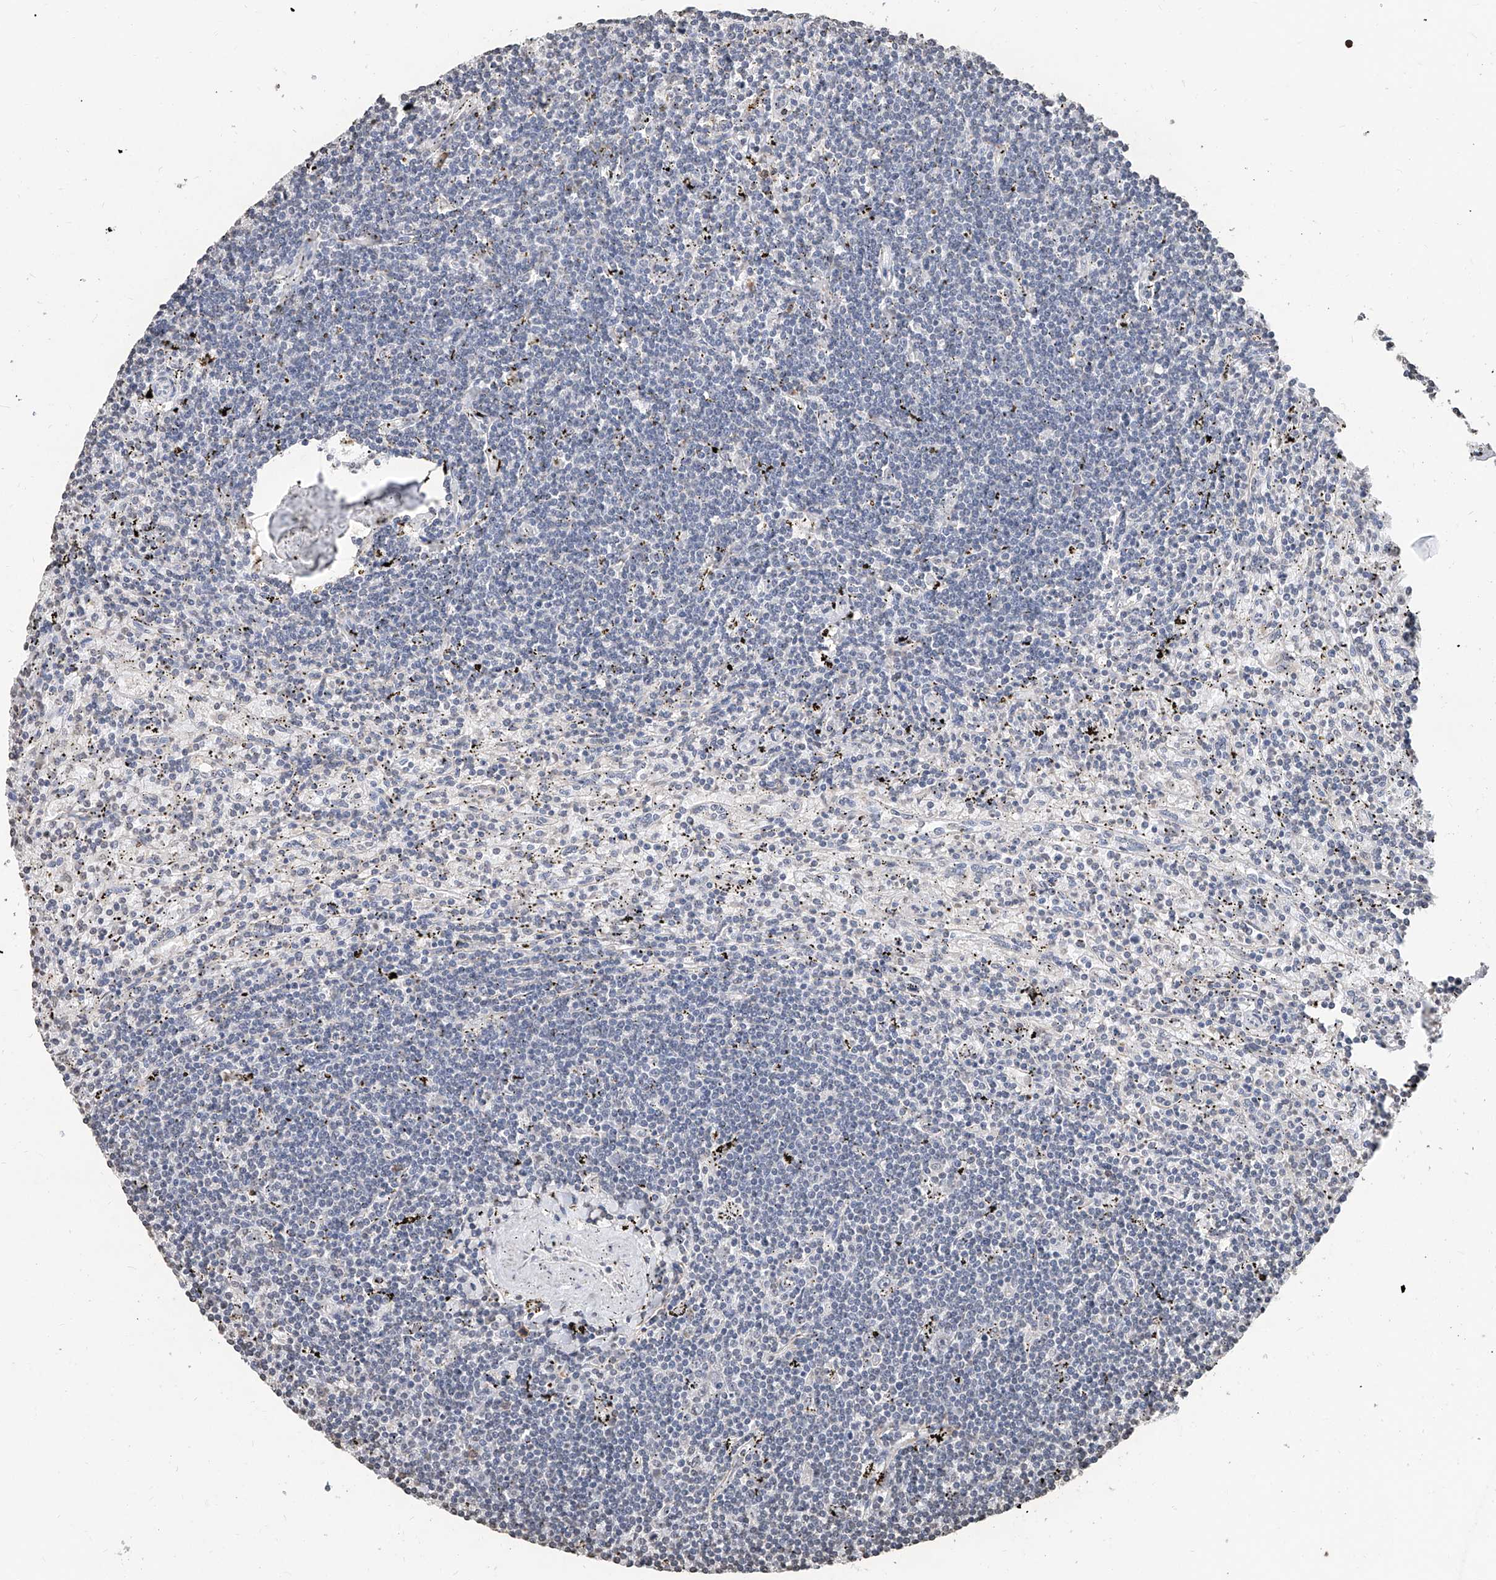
{"staining": {"intensity": "negative", "quantity": "none", "location": "none"}, "tissue": "lymphoma", "cell_type": "Tumor cells", "image_type": "cancer", "snomed": [{"axis": "morphology", "description": "Malignant lymphoma, non-Hodgkin's type, Low grade"}, {"axis": "topography", "description": "Spleen"}], "caption": "High power microscopy micrograph of an IHC photomicrograph of lymphoma, revealing no significant expression in tumor cells. (DAB immunohistochemistry (IHC) visualized using brightfield microscopy, high magnification).", "gene": "RP9", "patient": {"sex": "male", "age": 76}}